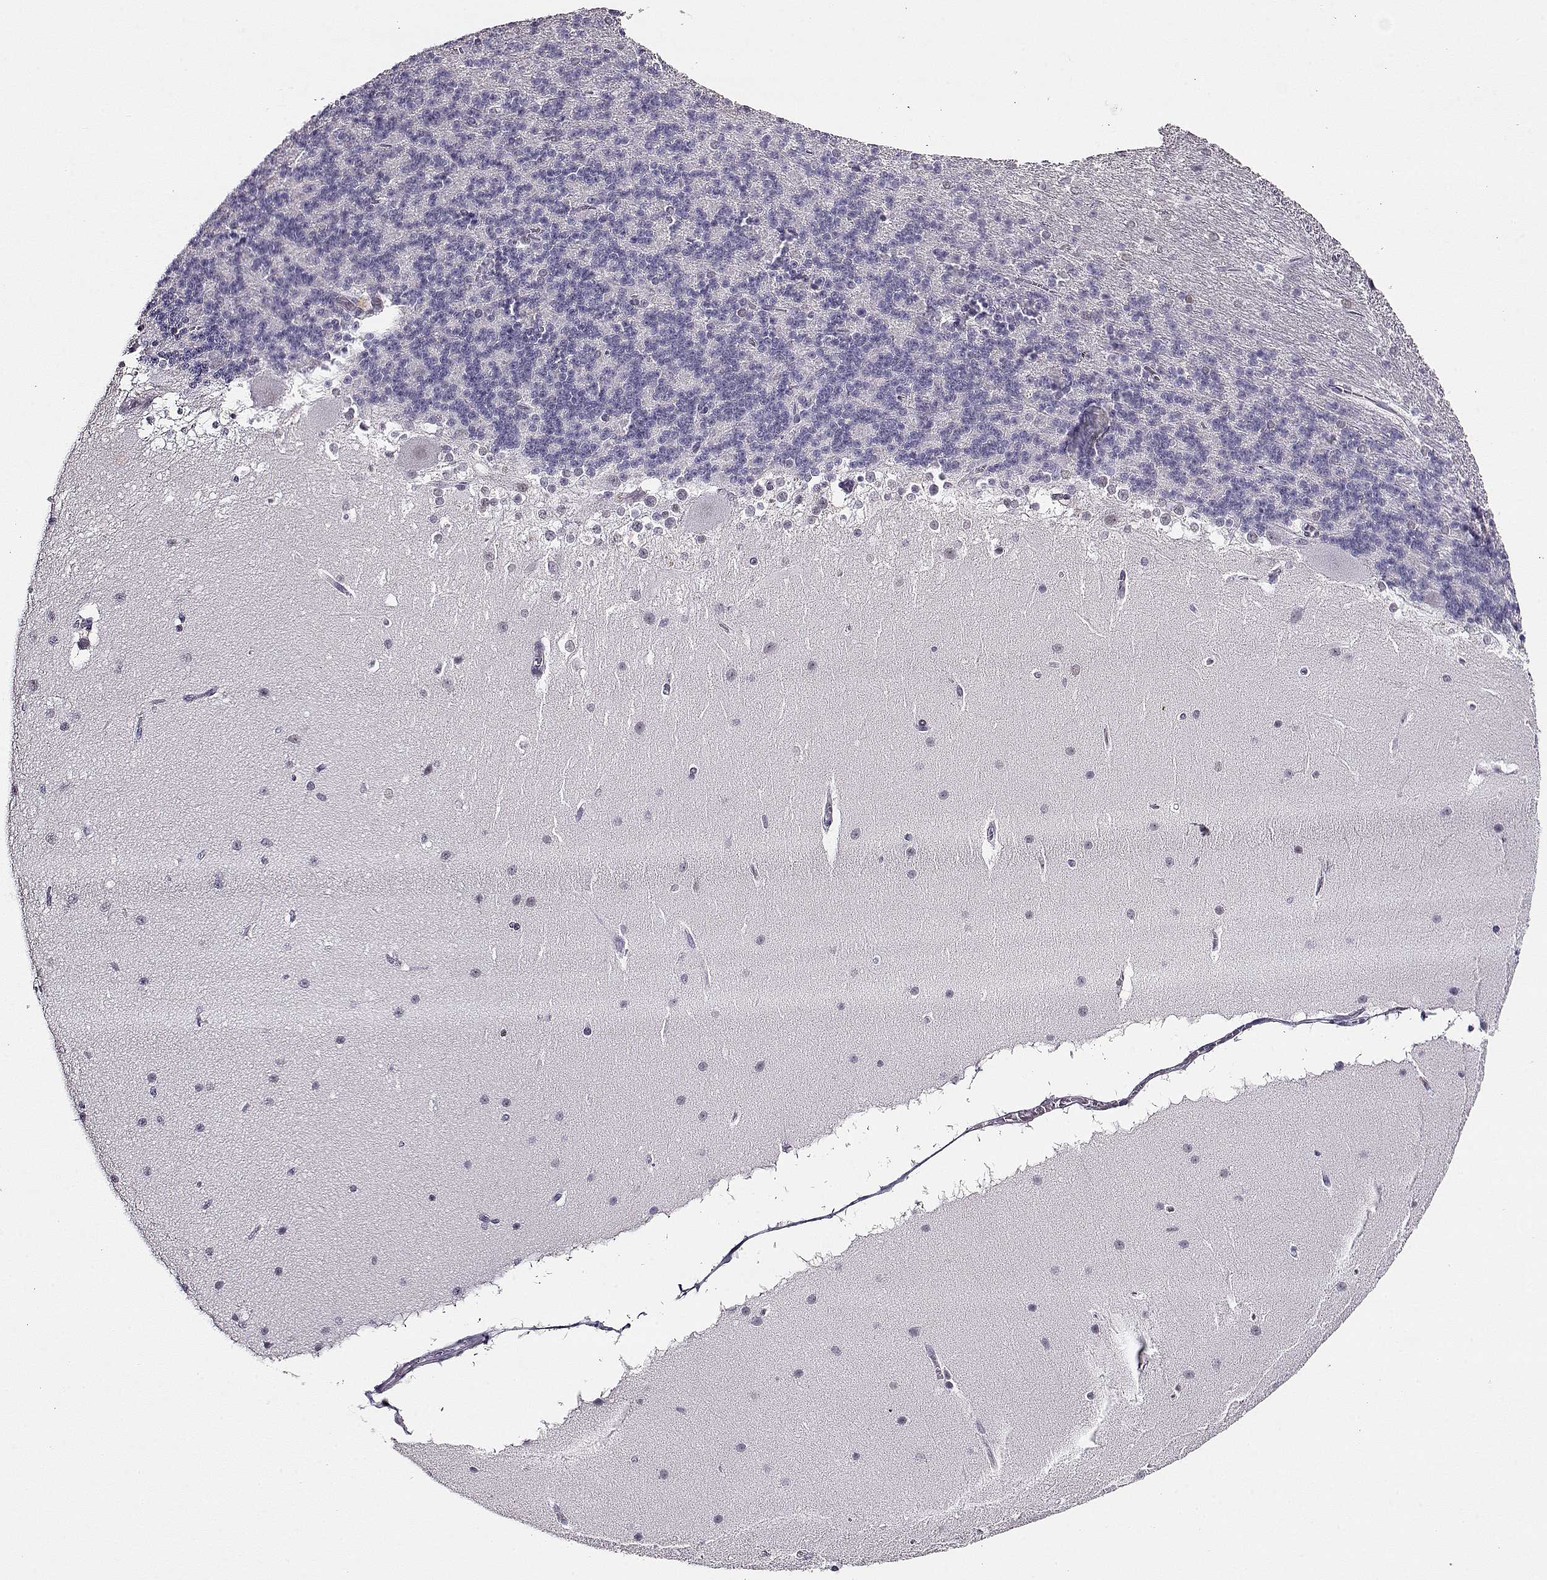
{"staining": {"intensity": "negative", "quantity": "none", "location": "none"}, "tissue": "cerebellum", "cell_type": "Cells in granular layer", "image_type": "normal", "snomed": [{"axis": "morphology", "description": "Normal tissue, NOS"}, {"axis": "topography", "description": "Cerebellum"}], "caption": "There is no significant expression in cells in granular layer of cerebellum. (DAB (3,3'-diaminobenzidine) immunohistochemistry with hematoxylin counter stain).", "gene": "POLI", "patient": {"sex": "female", "age": 19}}